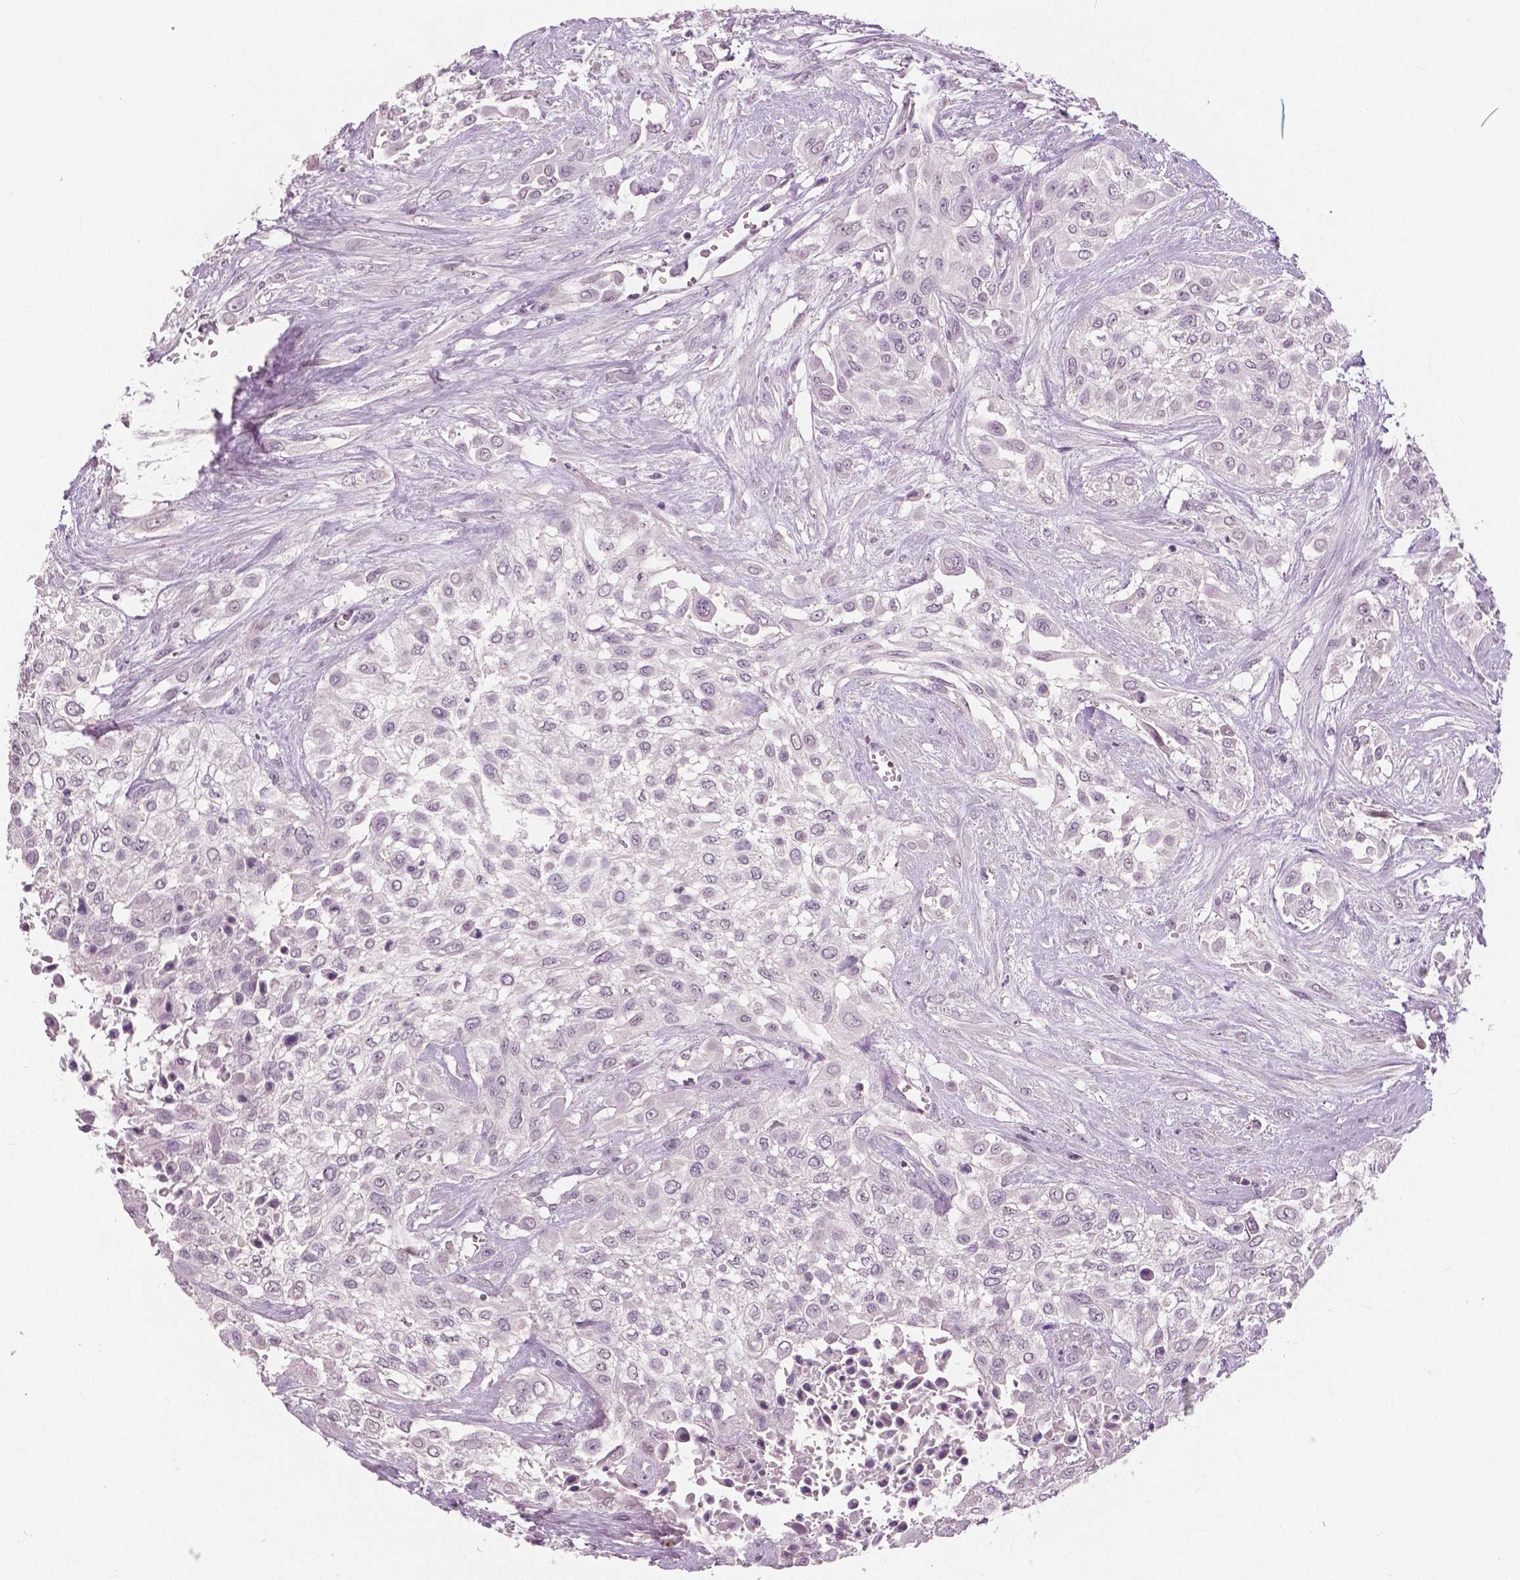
{"staining": {"intensity": "negative", "quantity": "none", "location": "none"}, "tissue": "urothelial cancer", "cell_type": "Tumor cells", "image_type": "cancer", "snomed": [{"axis": "morphology", "description": "Urothelial carcinoma, High grade"}, {"axis": "topography", "description": "Urinary bladder"}], "caption": "High magnification brightfield microscopy of urothelial carcinoma (high-grade) stained with DAB (brown) and counterstained with hematoxylin (blue): tumor cells show no significant expression.", "gene": "NECAB1", "patient": {"sex": "male", "age": 57}}